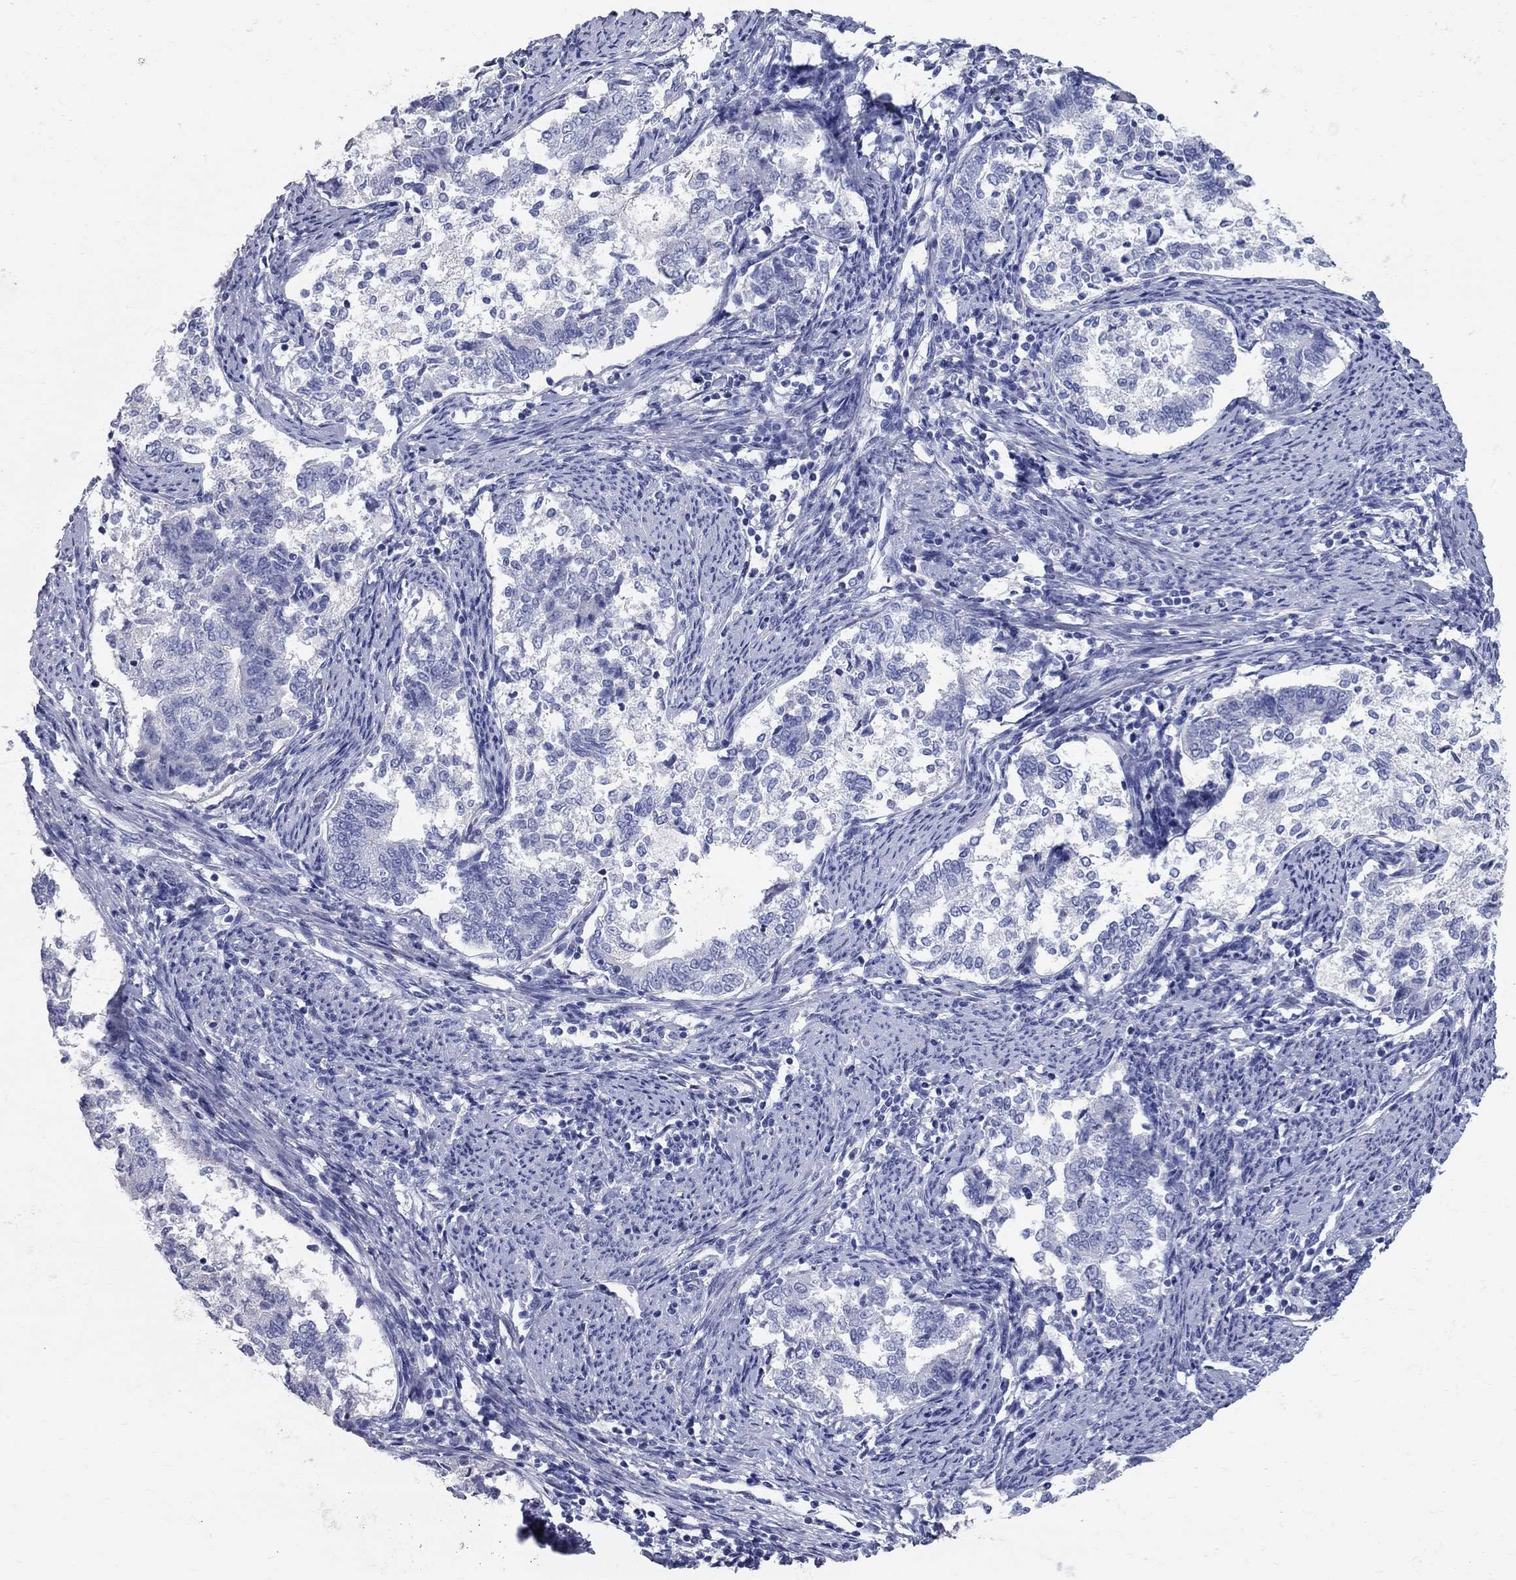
{"staining": {"intensity": "negative", "quantity": "none", "location": "none"}, "tissue": "endometrial cancer", "cell_type": "Tumor cells", "image_type": "cancer", "snomed": [{"axis": "morphology", "description": "Adenocarcinoma, NOS"}, {"axis": "topography", "description": "Endometrium"}], "caption": "An immunohistochemistry micrograph of endometrial adenocarcinoma is shown. There is no staining in tumor cells of endometrial adenocarcinoma.", "gene": "AOX1", "patient": {"sex": "female", "age": 65}}